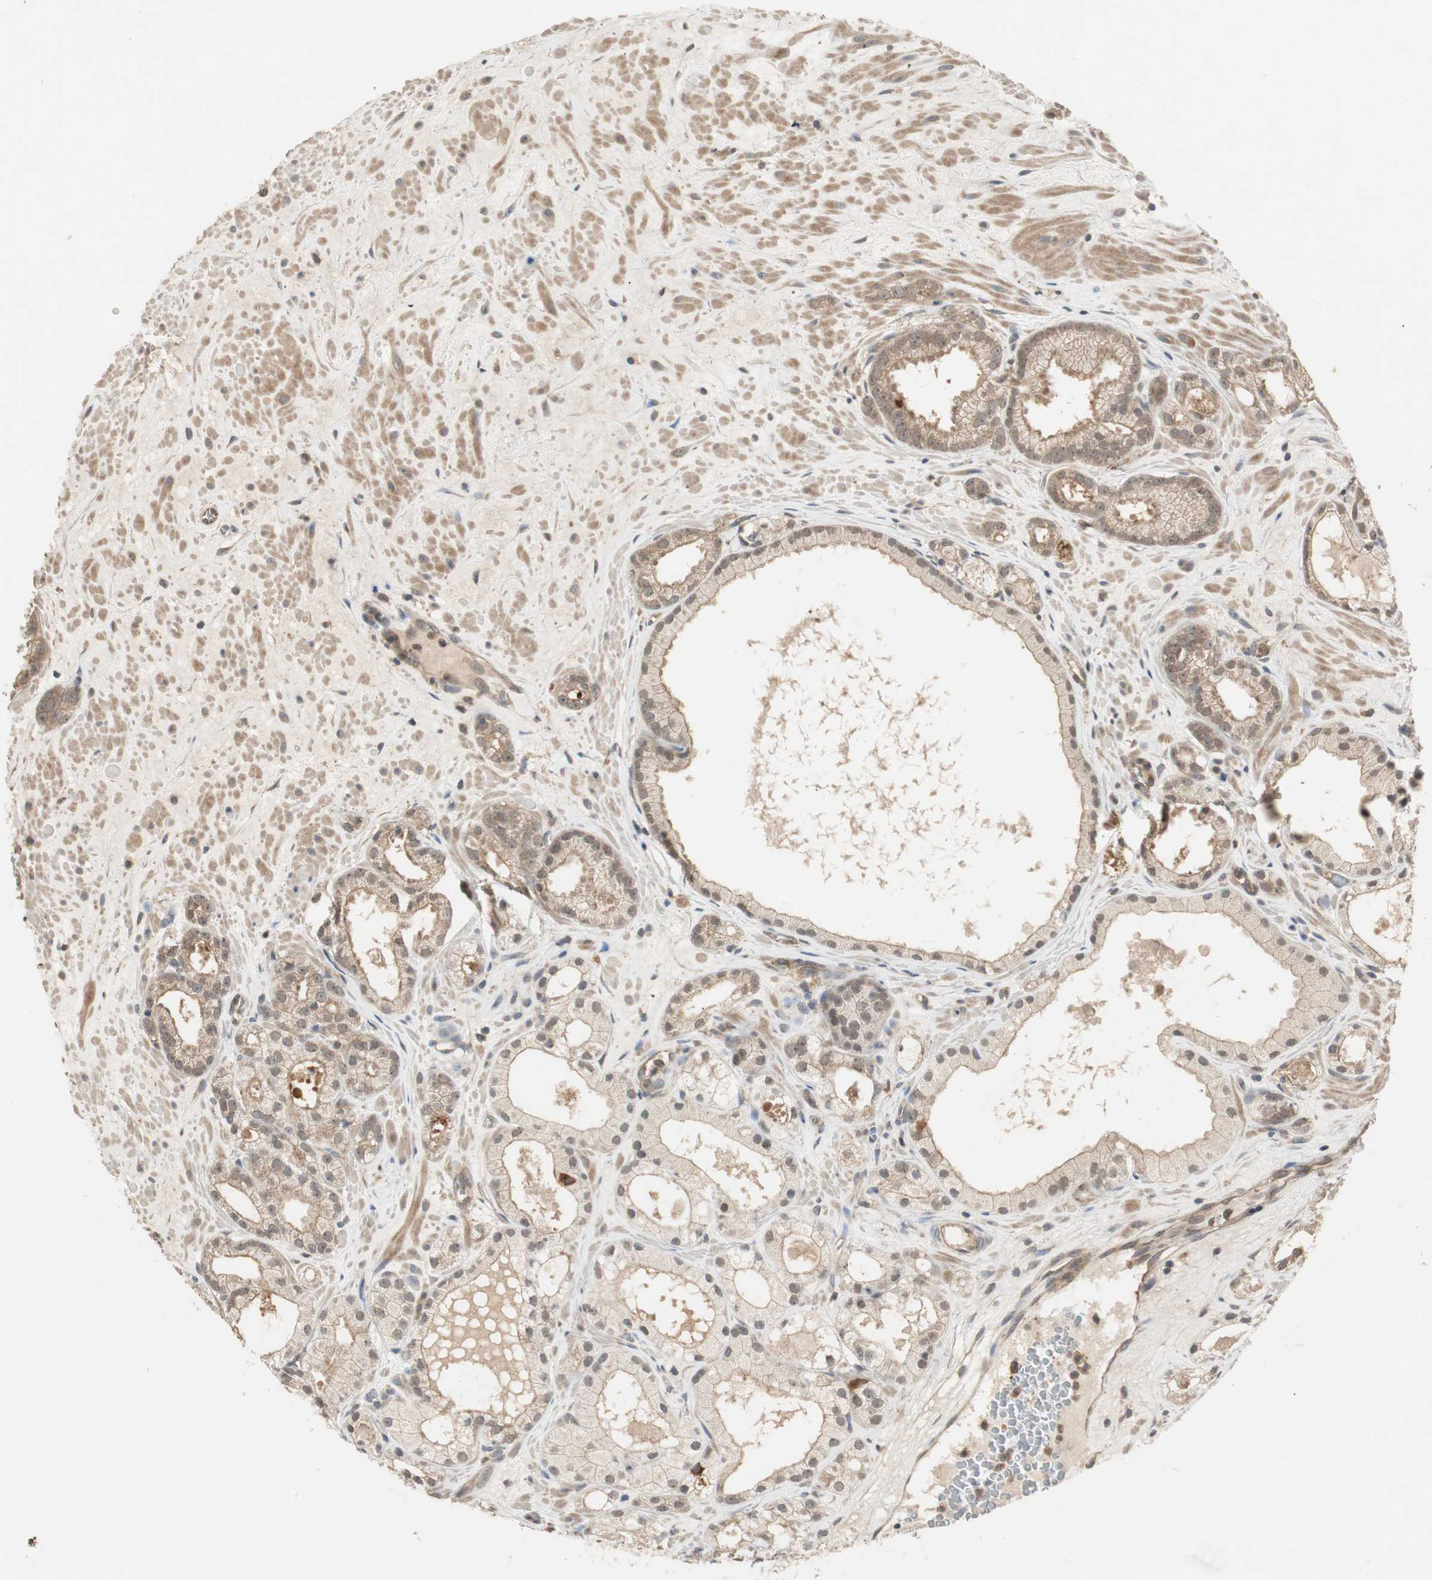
{"staining": {"intensity": "weak", "quantity": "25%-75%", "location": "cytoplasmic/membranous"}, "tissue": "prostate cancer", "cell_type": "Tumor cells", "image_type": "cancer", "snomed": [{"axis": "morphology", "description": "Adenocarcinoma, Low grade"}, {"axis": "topography", "description": "Prostate"}], "caption": "An immunohistochemistry image of neoplastic tissue is shown. Protein staining in brown highlights weak cytoplasmic/membranous positivity in prostate adenocarcinoma (low-grade) within tumor cells.", "gene": "ATP6AP2", "patient": {"sex": "male", "age": 57}}